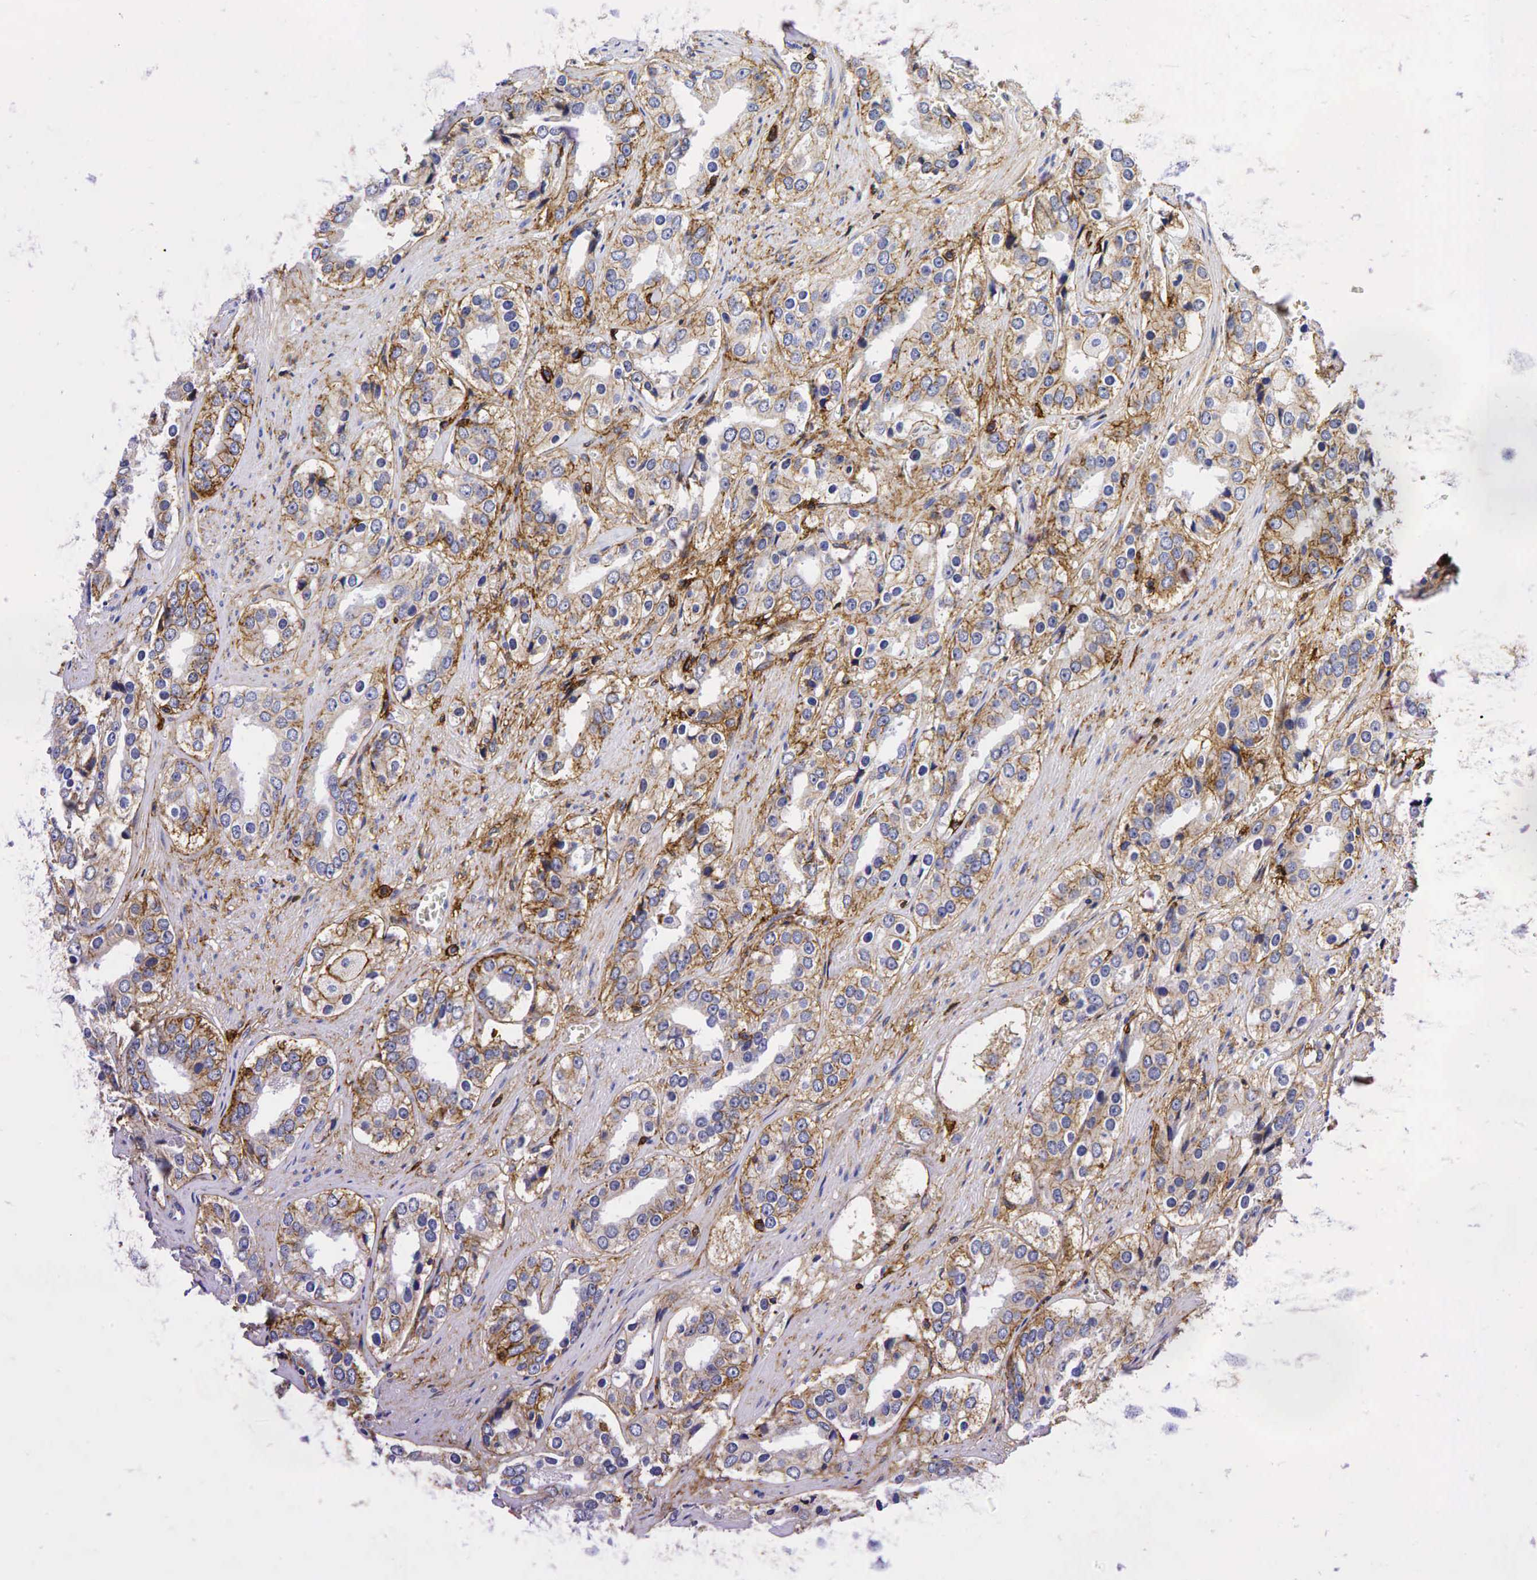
{"staining": {"intensity": "moderate", "quantity": "25%-75%", "location": "cytoplasmic/membranous"}, "tissue": "prostate cancer", "cell_type": "Tumor cells", "image_type": "cancer", "snomed": [{"axis": "morphology", "description": "Adenocarcinoma, Medium grade"}, {"axis": "topography", "description": "Prostate"}], "caption": "Human prostate medium-grade adenocarcinoma stained for a protein (brown) shows moderate cytoplasmic/membranous positive positivity in approximately 25%-75% of tumor cells.", "gene": "CD44", "patient": {"sex": "male", "age": 73}}